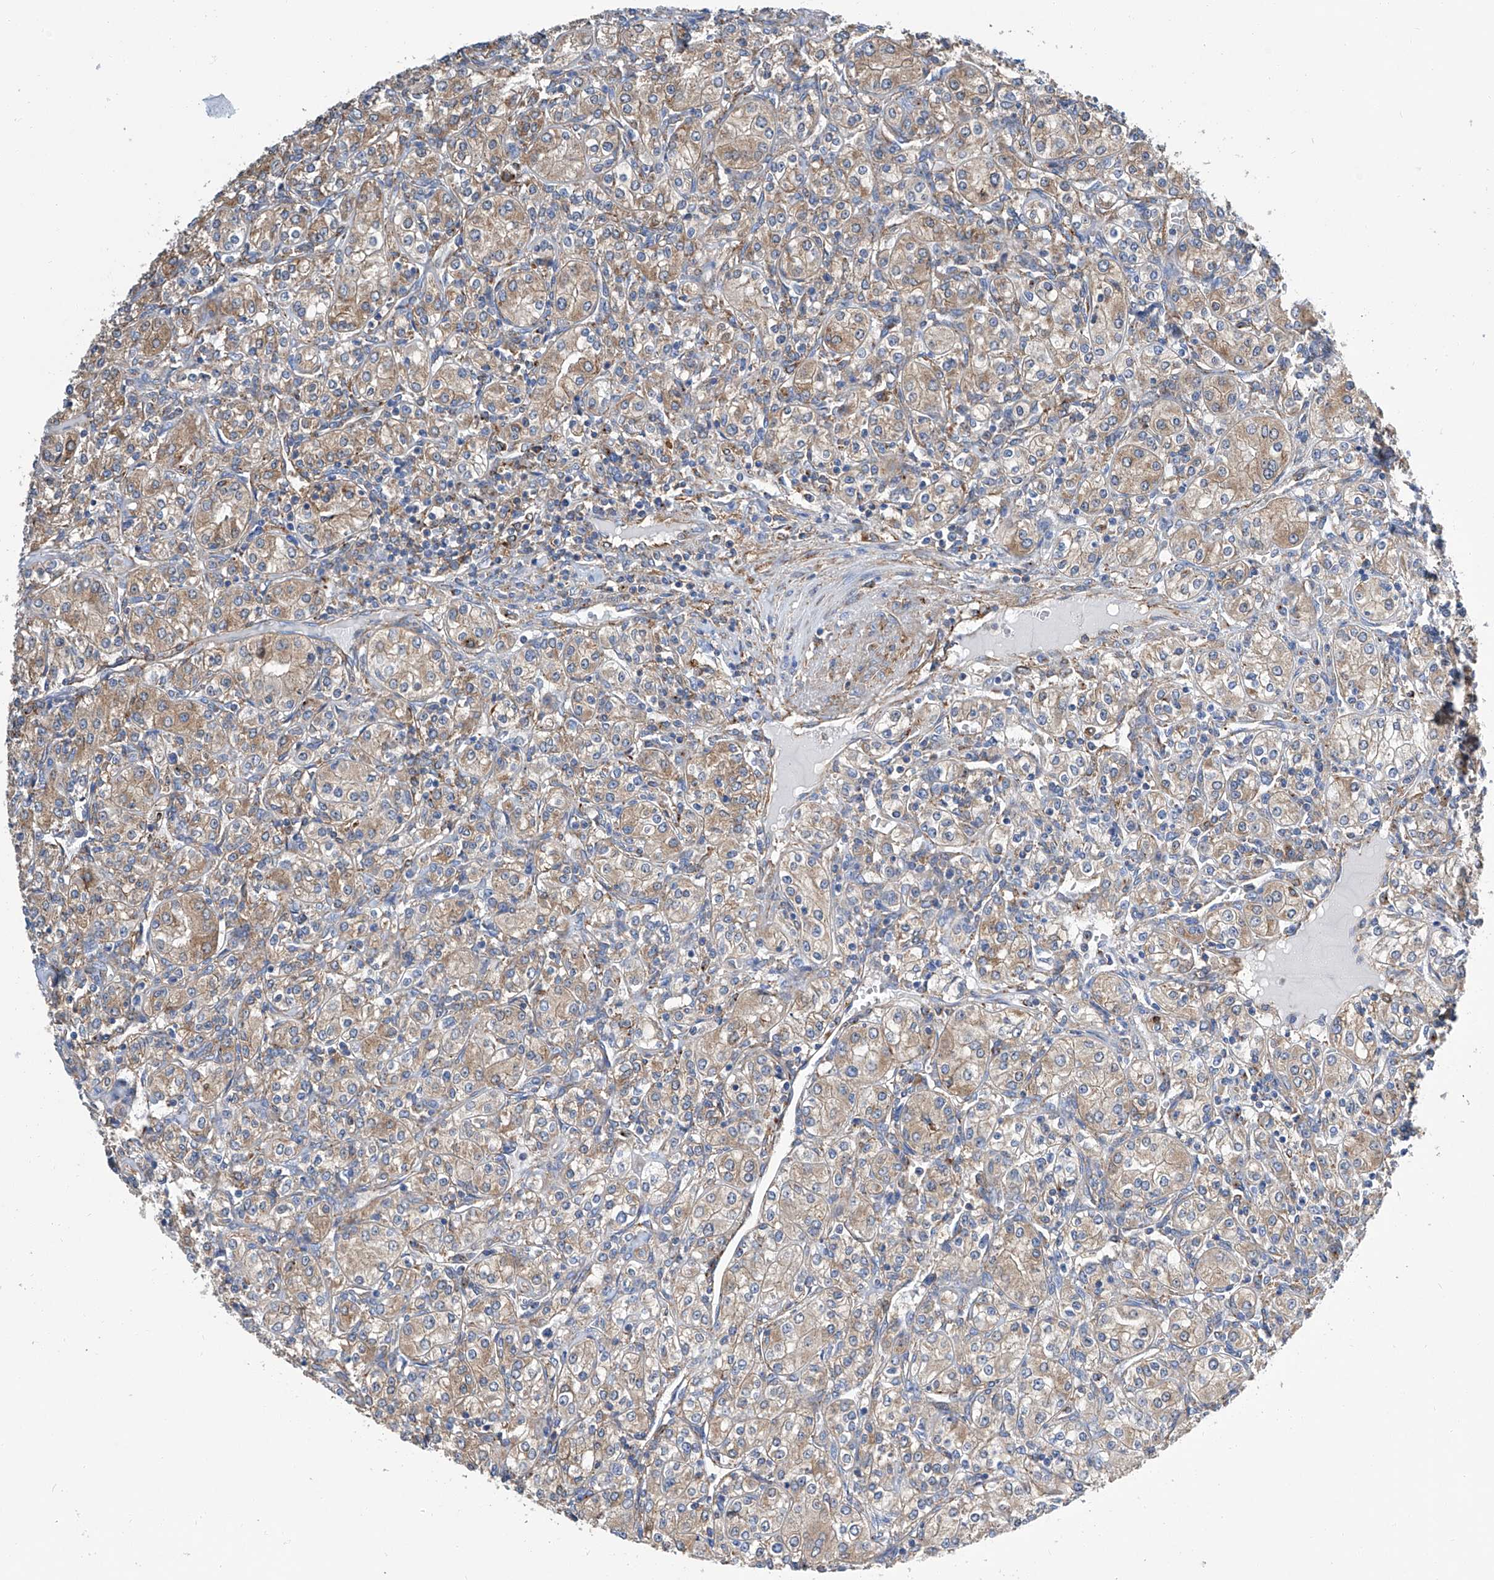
{"staining": {"intensity": "weak", "quantity": ">75%", "location": "cytoplasmic/membranous"}, "tissue": "renal cancer", "cell_type": "Tumor cells", "image_type": "cancer", "snomed": [{"axis": "morphology", "description": "Adenocarcinoma, NOS"}, {"axis": "topography", "description": "Kidney"}], "caption": "DAB (3,3'-diaminobenzidine) immunohistochemical staining of human adenocarcinoma (renal) displays weak cytoplasmic/membranous protein positivity in approximately >75% of tumor cells.", "gene": "GPT", "patient": {"sex": "male", "age": 77}}